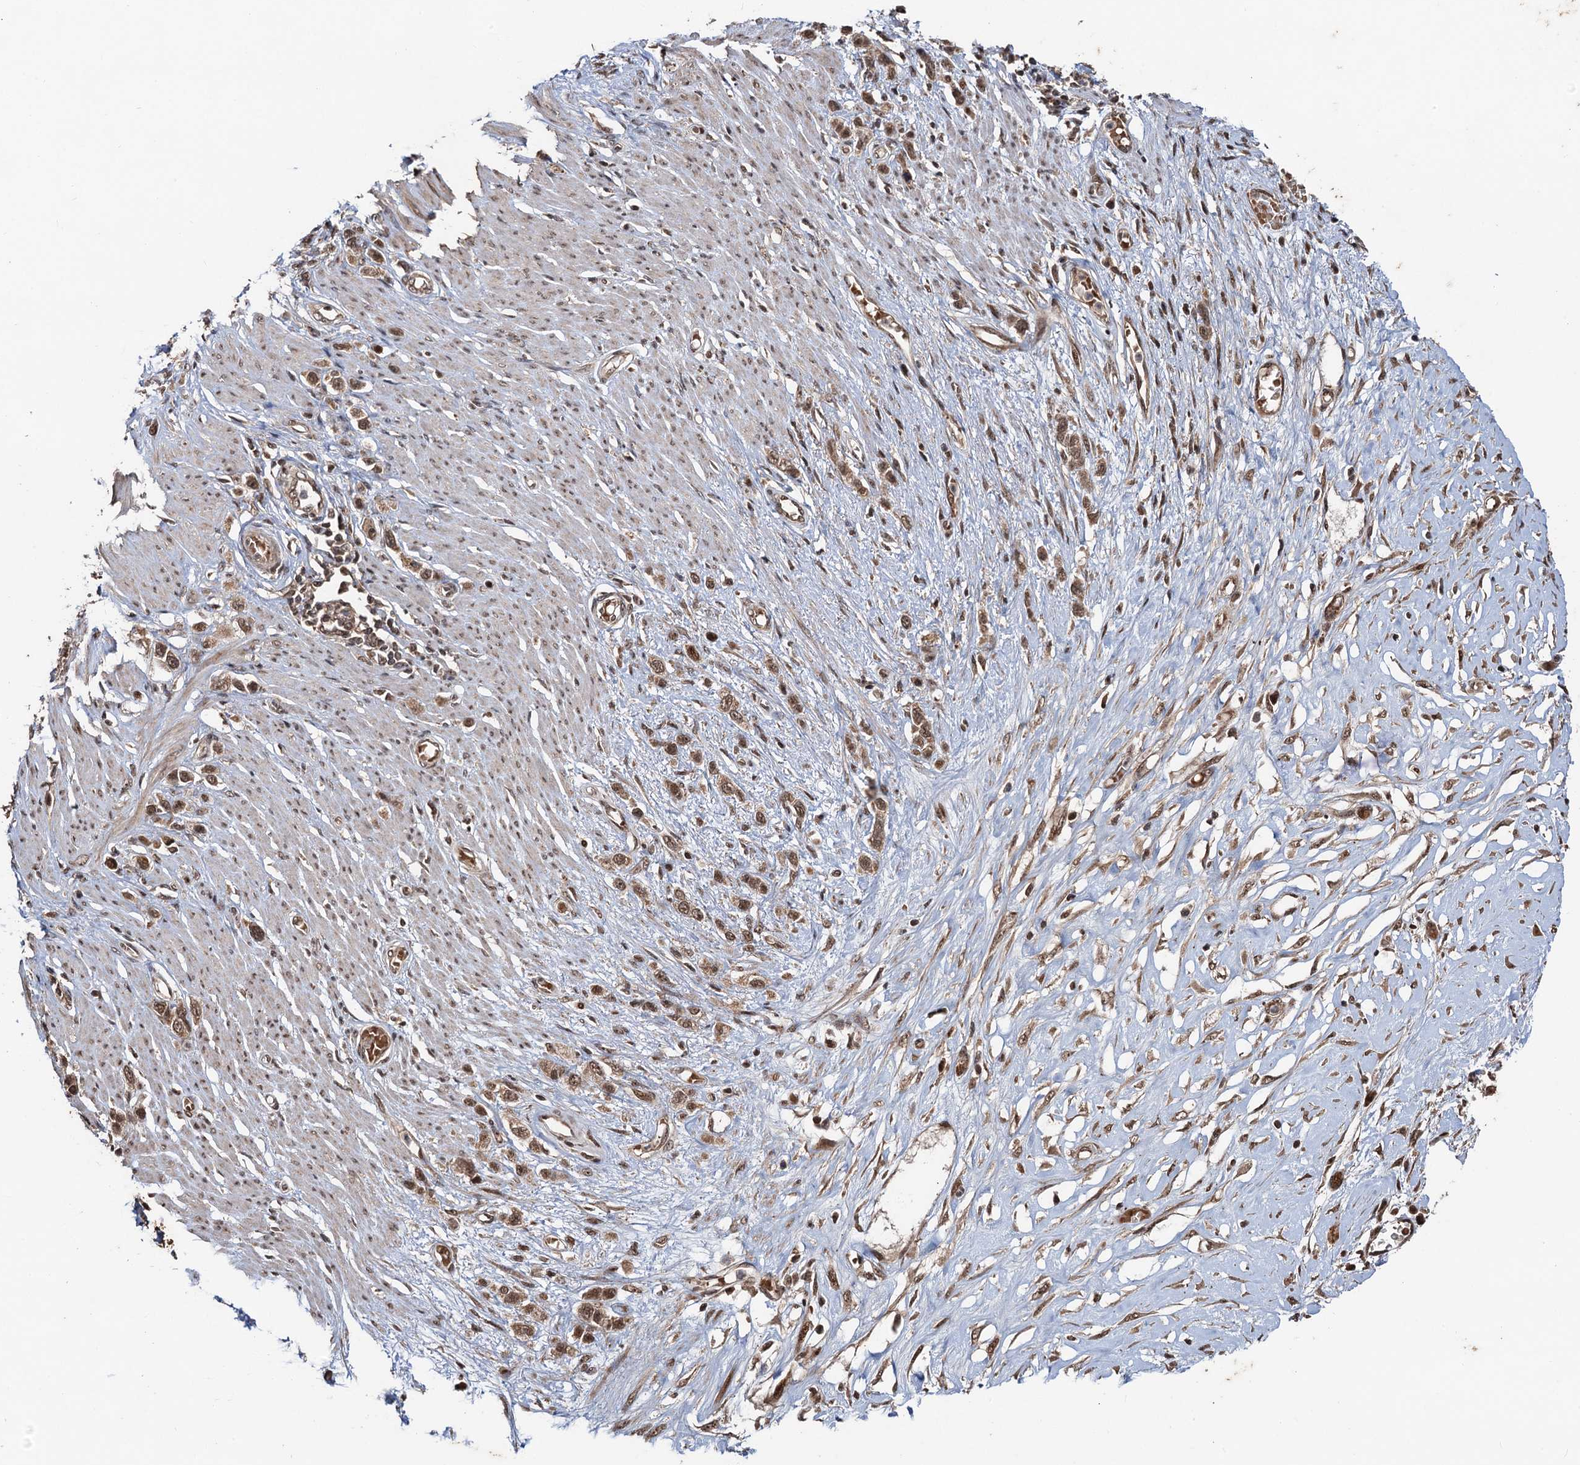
{"staining": {"intensity": "moderate", "quantity": ">75%", "location": "cytoplasmic/membranous,nuclear"}, "tissue": "stomach cancer", "cell_type": "Tumor cells", "image_type": "cancer", "snomed": [{"axis": "morphology", "description": "Adenocarcinoma, NOS"}, {"axis": "morphology", "description": "Adenocarcinoma, High grade"}, {"axis": "topography", "description": "Stomach, upper"}, {"axis": "topography", "description": "Stomach, lower"}], "caption": "Stomach cancer stained with immunohistochemistry demonstrates moderate cytoplasmic/membranous and nuclear staining in approximately >75% of tumor cells. (brown staining indicates protein expression, while blue staining denotes nuclei).", "gene": "REP15", "patient": {"sex": "female", "age": 65}}